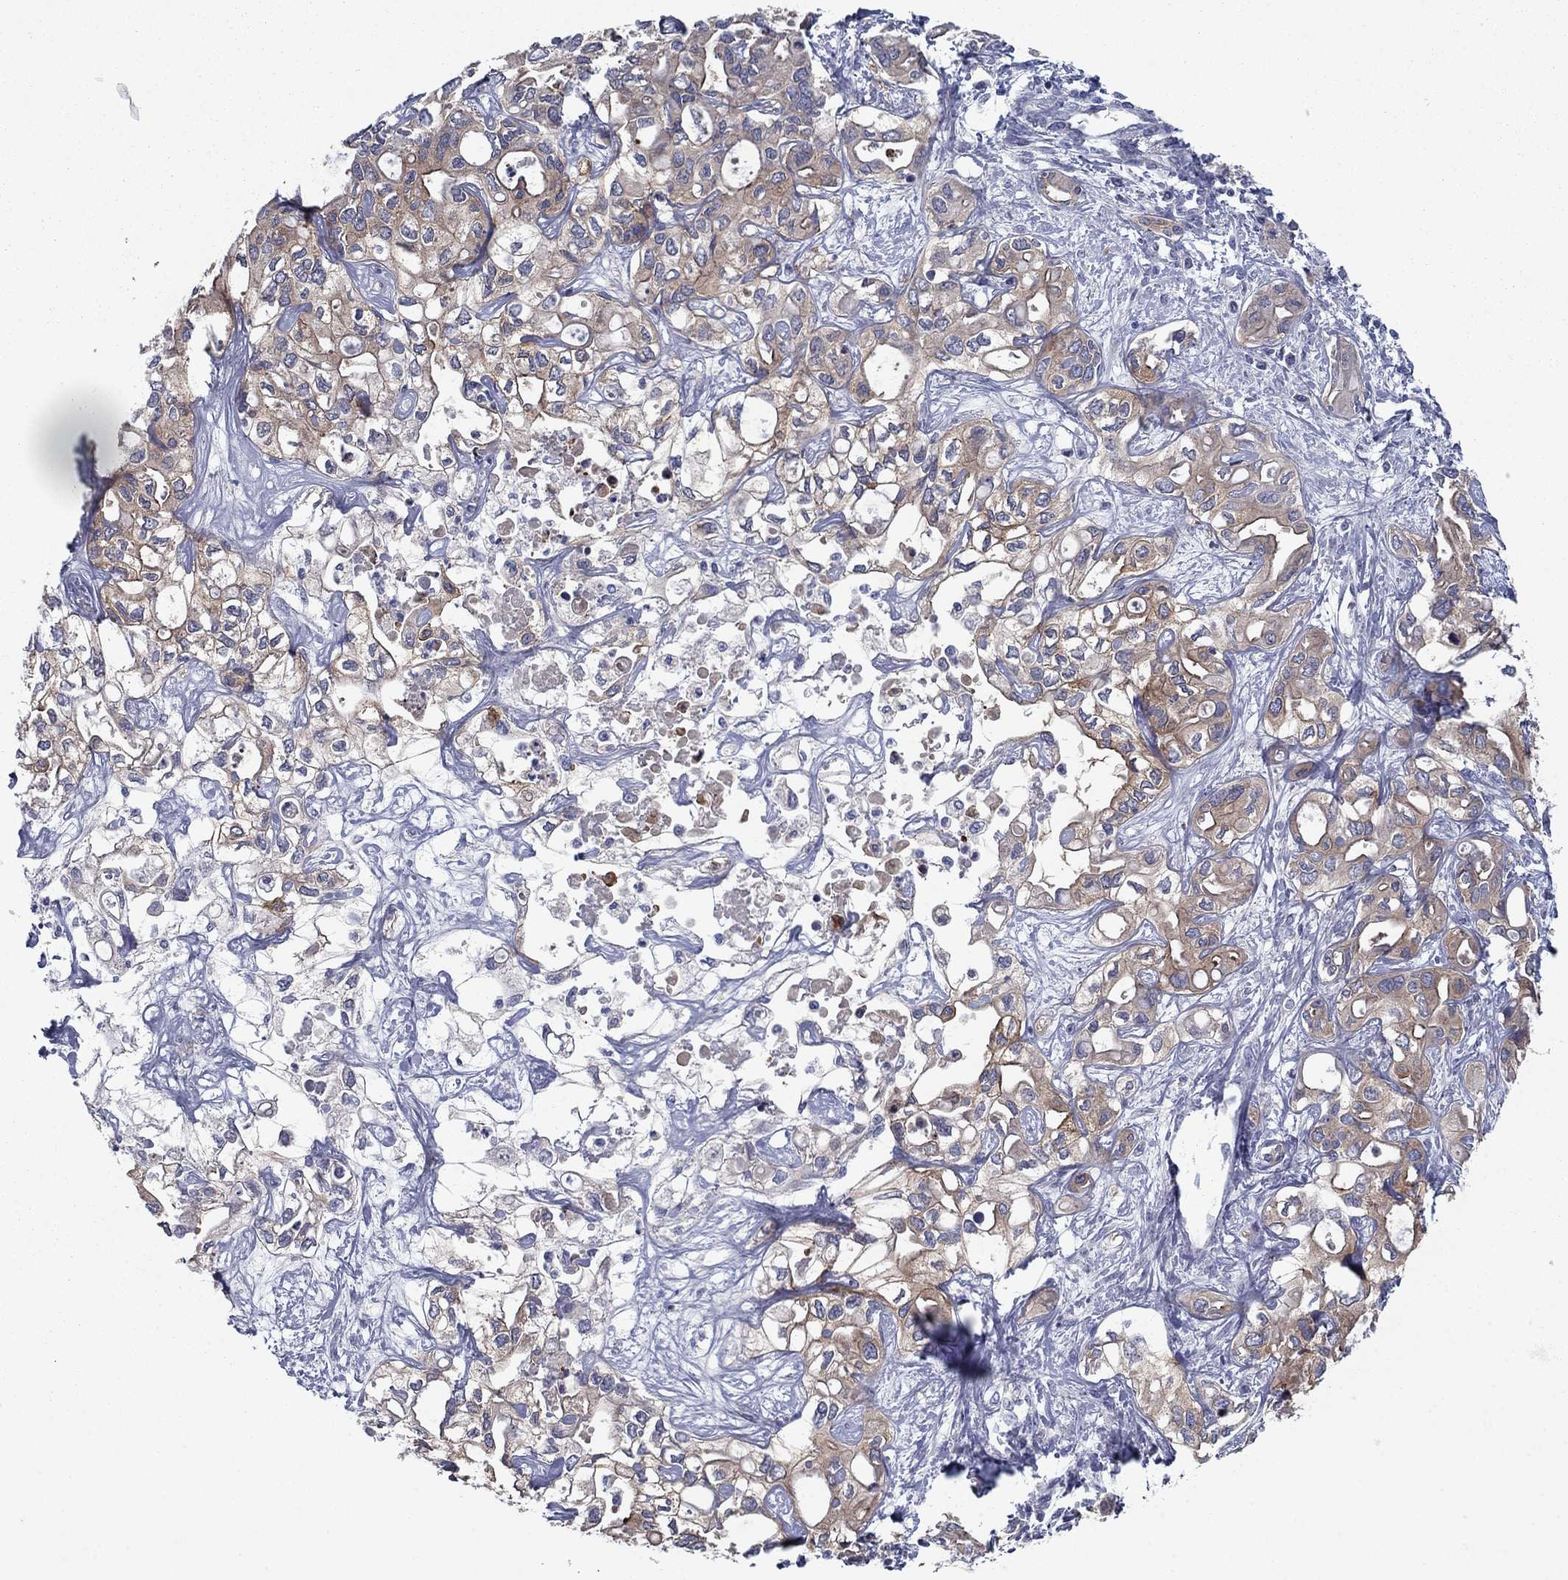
{"staining": {"intensity": "moderate", "quantity": "<25%", "location": "cytoplasmic/membranous"}, "tissue": "liver cancer", "cell_type": "Tumor cells", "image_type": "cancer", "snomed": [{"axis": "morphology", "description": "Cholangiocarcinoma"}, {"axis": "topography", "description": "Liver"}], "caption": "A high-resolution image shows IHC staining of liver cholangiocarcinoma, which shows moderate cytoplasmic/membranous expression in approximately <25% of tumor cells.", "gene": "PLS1", "patient": {"sex": "female", "age": 64}}